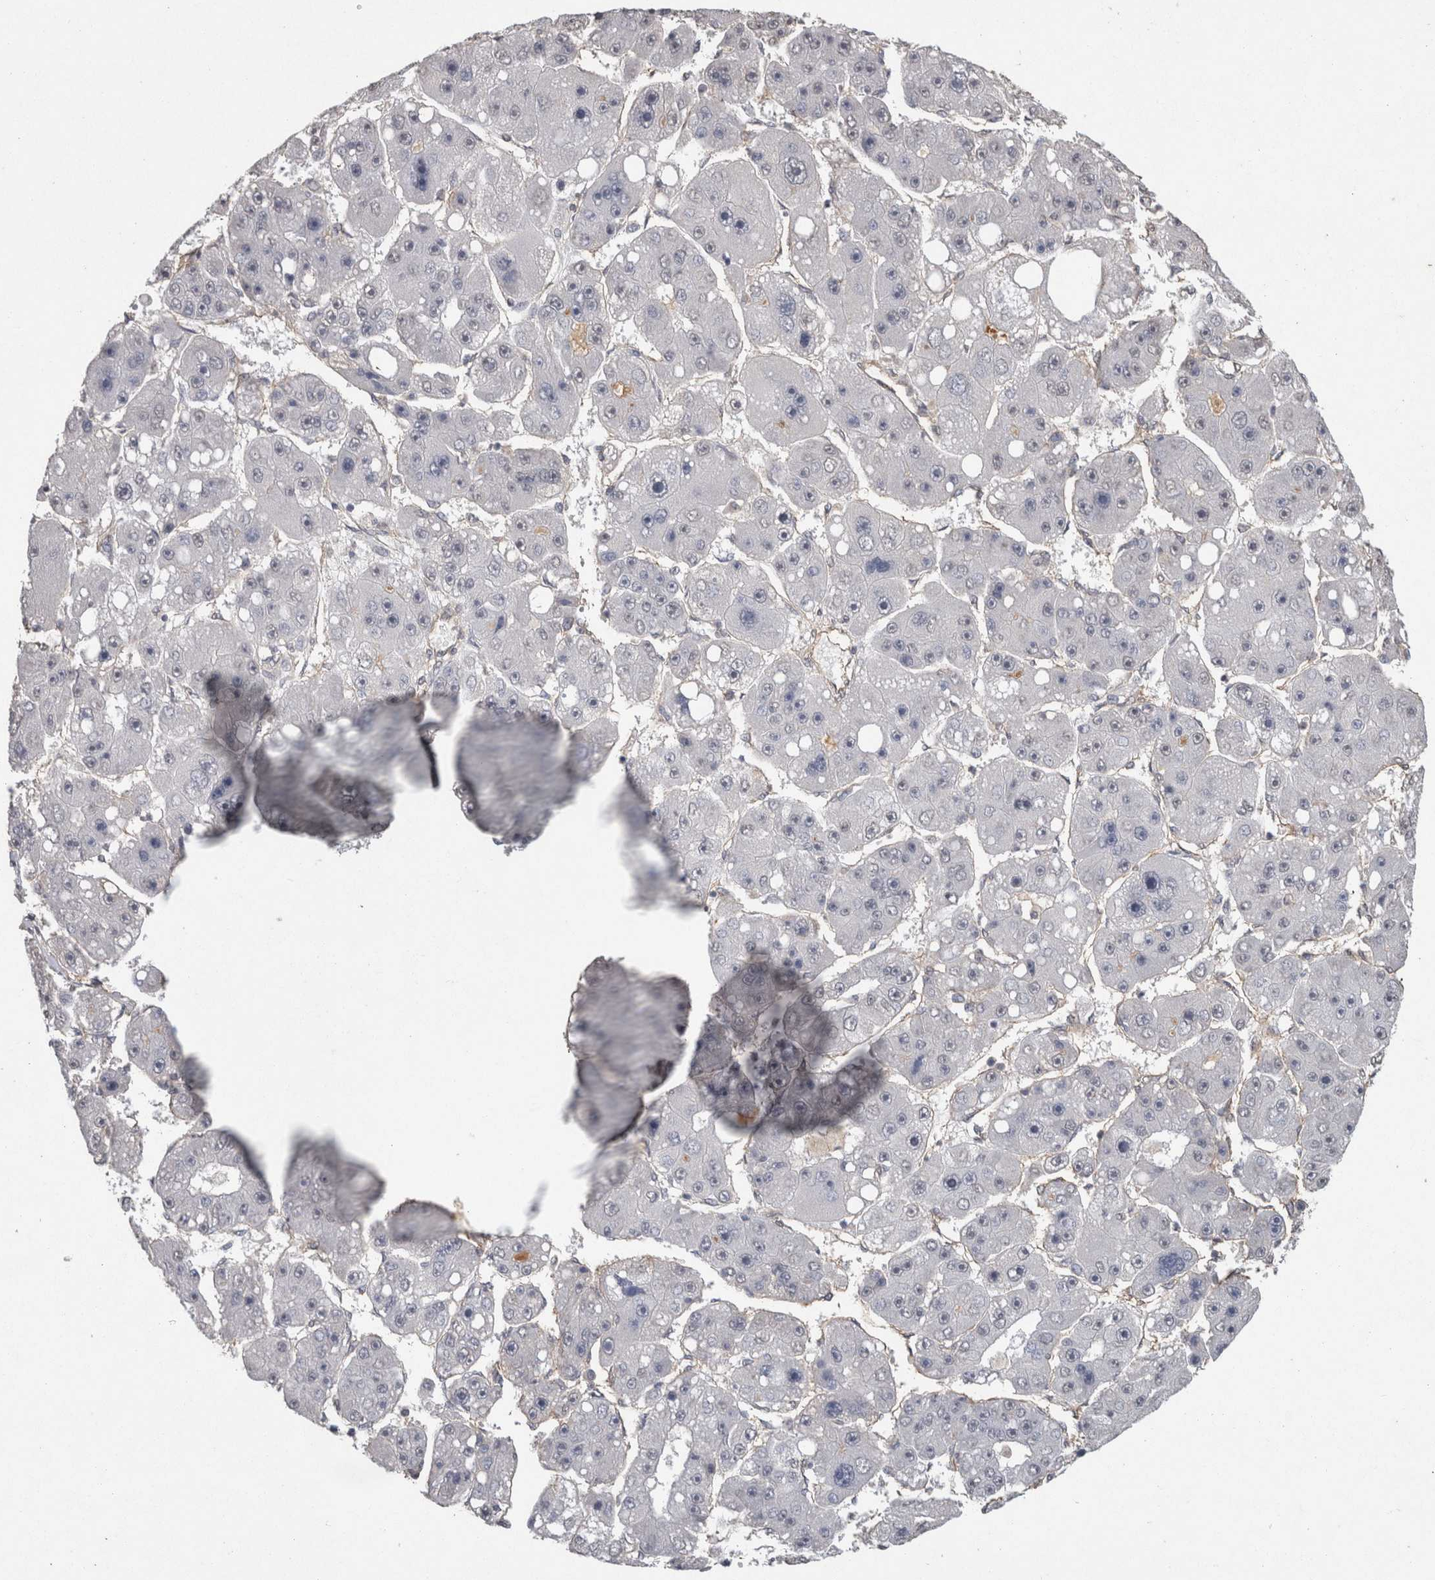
{"staining": {"intensity": "negative", "quantity": "none", "location": "none"}, "tissue": "liver cancer", "cell_type": "Tumor cells", "image_type": "cancer", "snomed": [{"axis": "morphology", "description": "Carcinoma, Hepatocellular, NOS"}, {"axis": "topography", "description": "Liver"}], "caption": "This is a histopathology image of immunohistochemistry (IHC) staining of liver cancer, which shows no expression in tumor cells.", "gene": "RECK", "patient": {"sex": "female", "age": 61}}